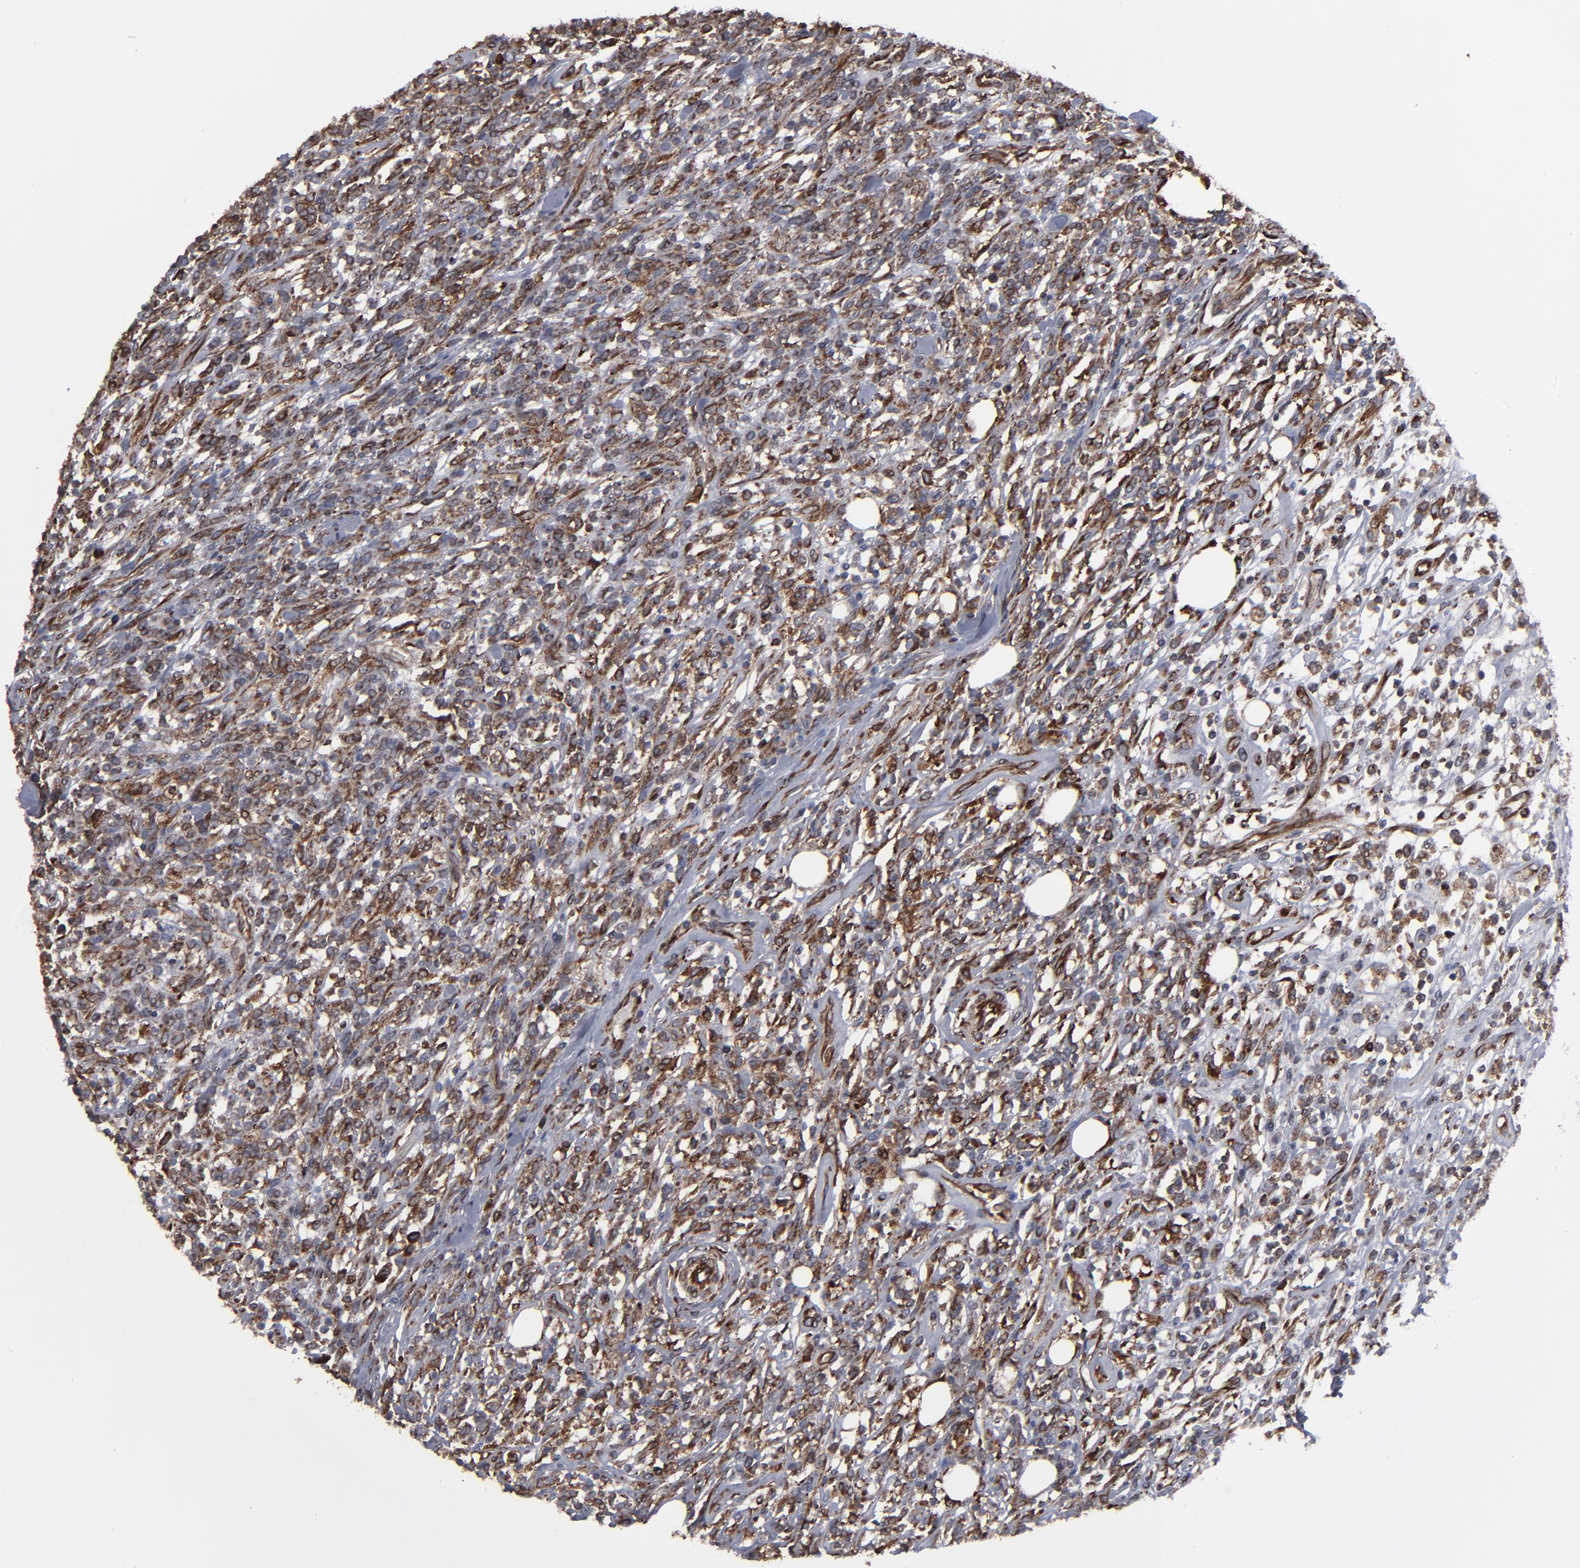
{"staining": {"intensity": "moderate", "quantity": "25%-75%", "location": "cytoplasmic/membranous"}, "tissue": "lymphoma", "cell_type": "Tumor cells", "image_type": "cancer", "snomed": [{"axis": "morphology", "description": "Malignant lymphoma, non-Hodgkin's type, High grade"}, {"axis": "topography", "description": "Lymph node"}], "caption": "DAB immunohistochemical staining of lymphoma reveals moderate cytoplasmic/membranous protein staining in approximately 25%-75% of tumor cells.", "gene": "CNIH1", "patient": {"sex": "female", "age": 73}}